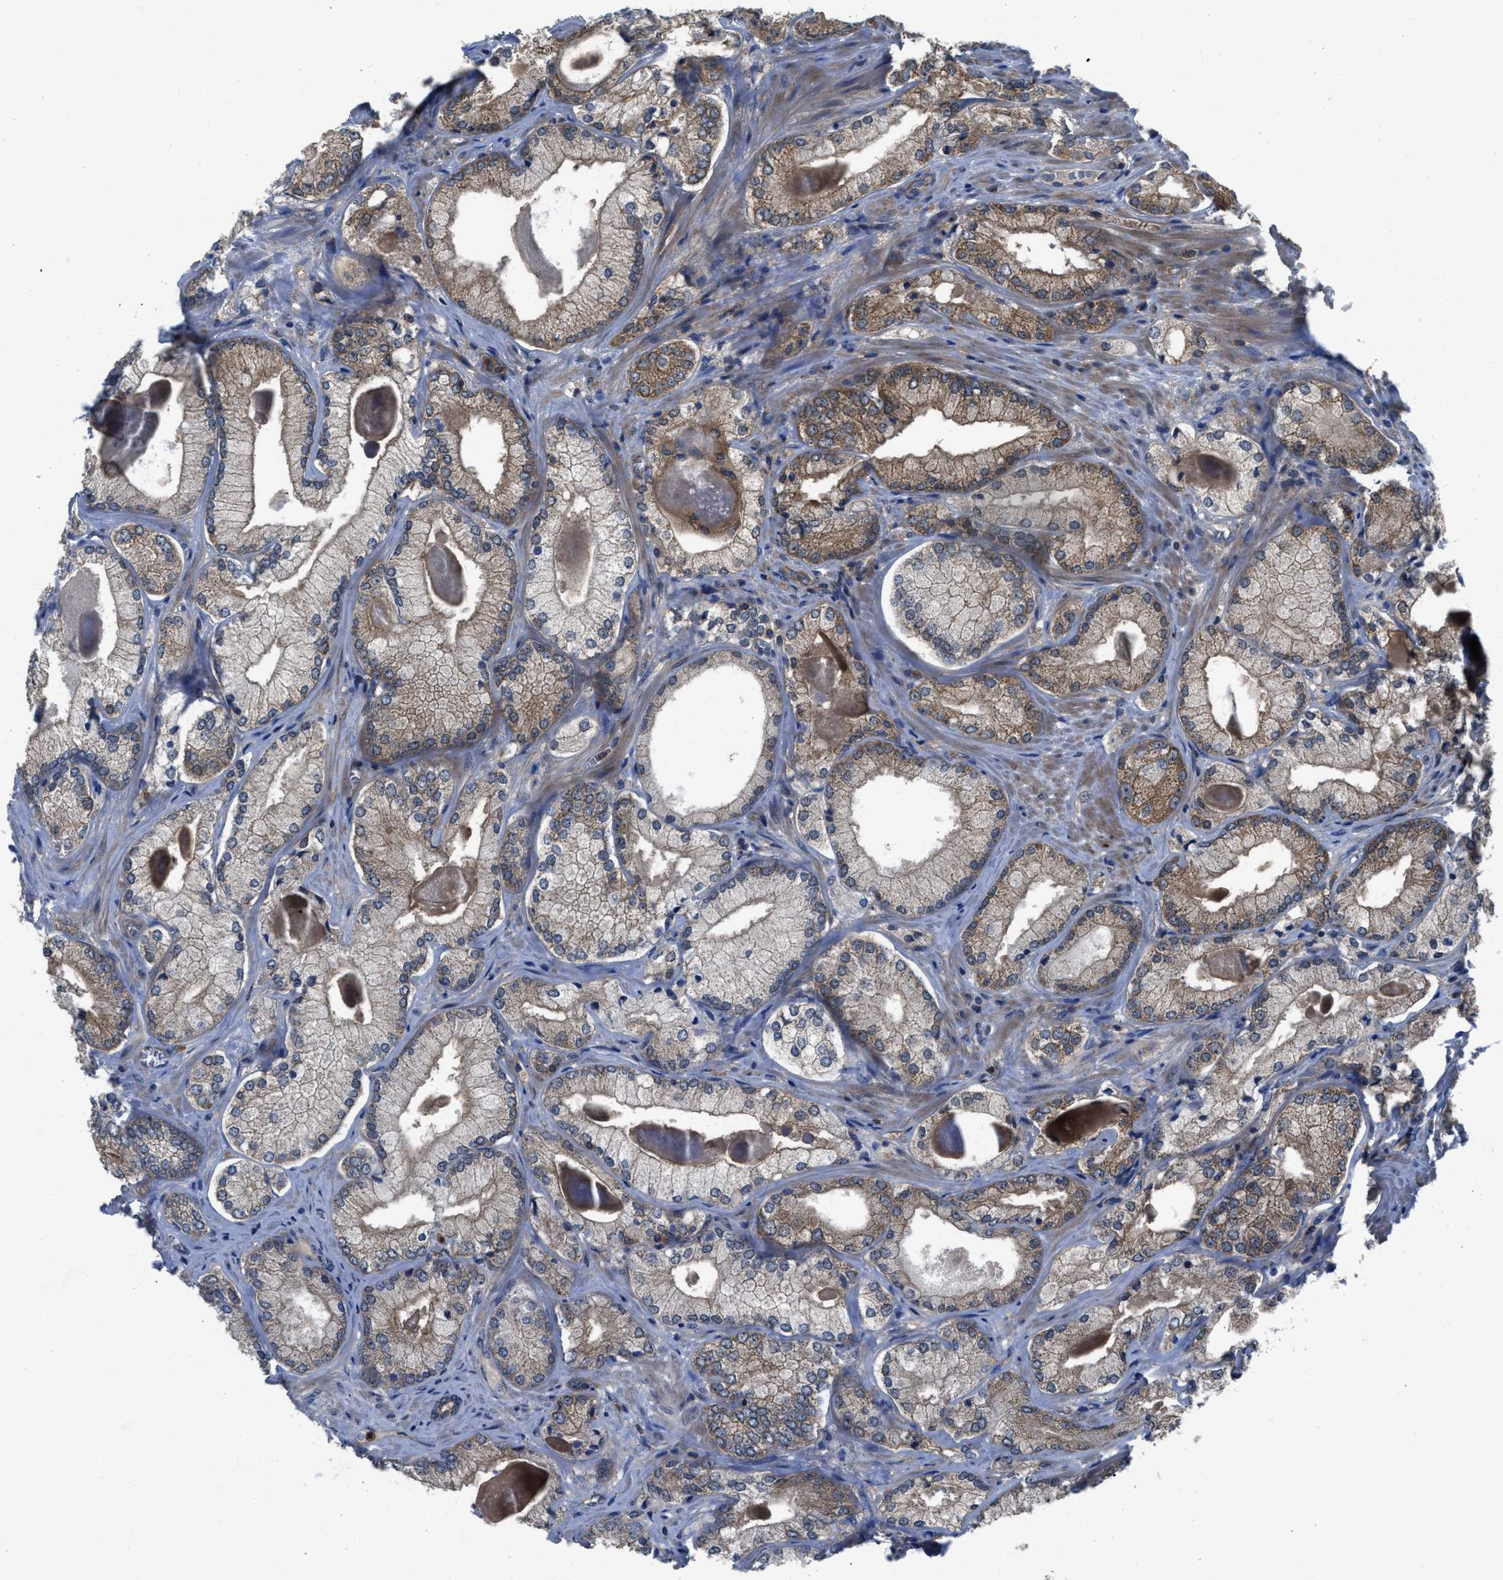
{"staining": {"intensity": "moderate", "quantity": "25%-75%", "location": "cytoplasmic/membranous"}, "tissue": "prostate cancer", "cell_type": "Tumor cells", "image_type": "cancer", "snomed": [{"axis": "morphology", "description": "Adenocarcinoma, Low grade"}, {"axis": "topography", "description": "Prostate"}], "caption": "Immunohistochemical staining of prostate cancer displays moderate cytoplasmic/membranous protein staining in about 25%-75% of tumor cells.", "gene": "USP25", "patient": {"sex": "male", "age": 65}}